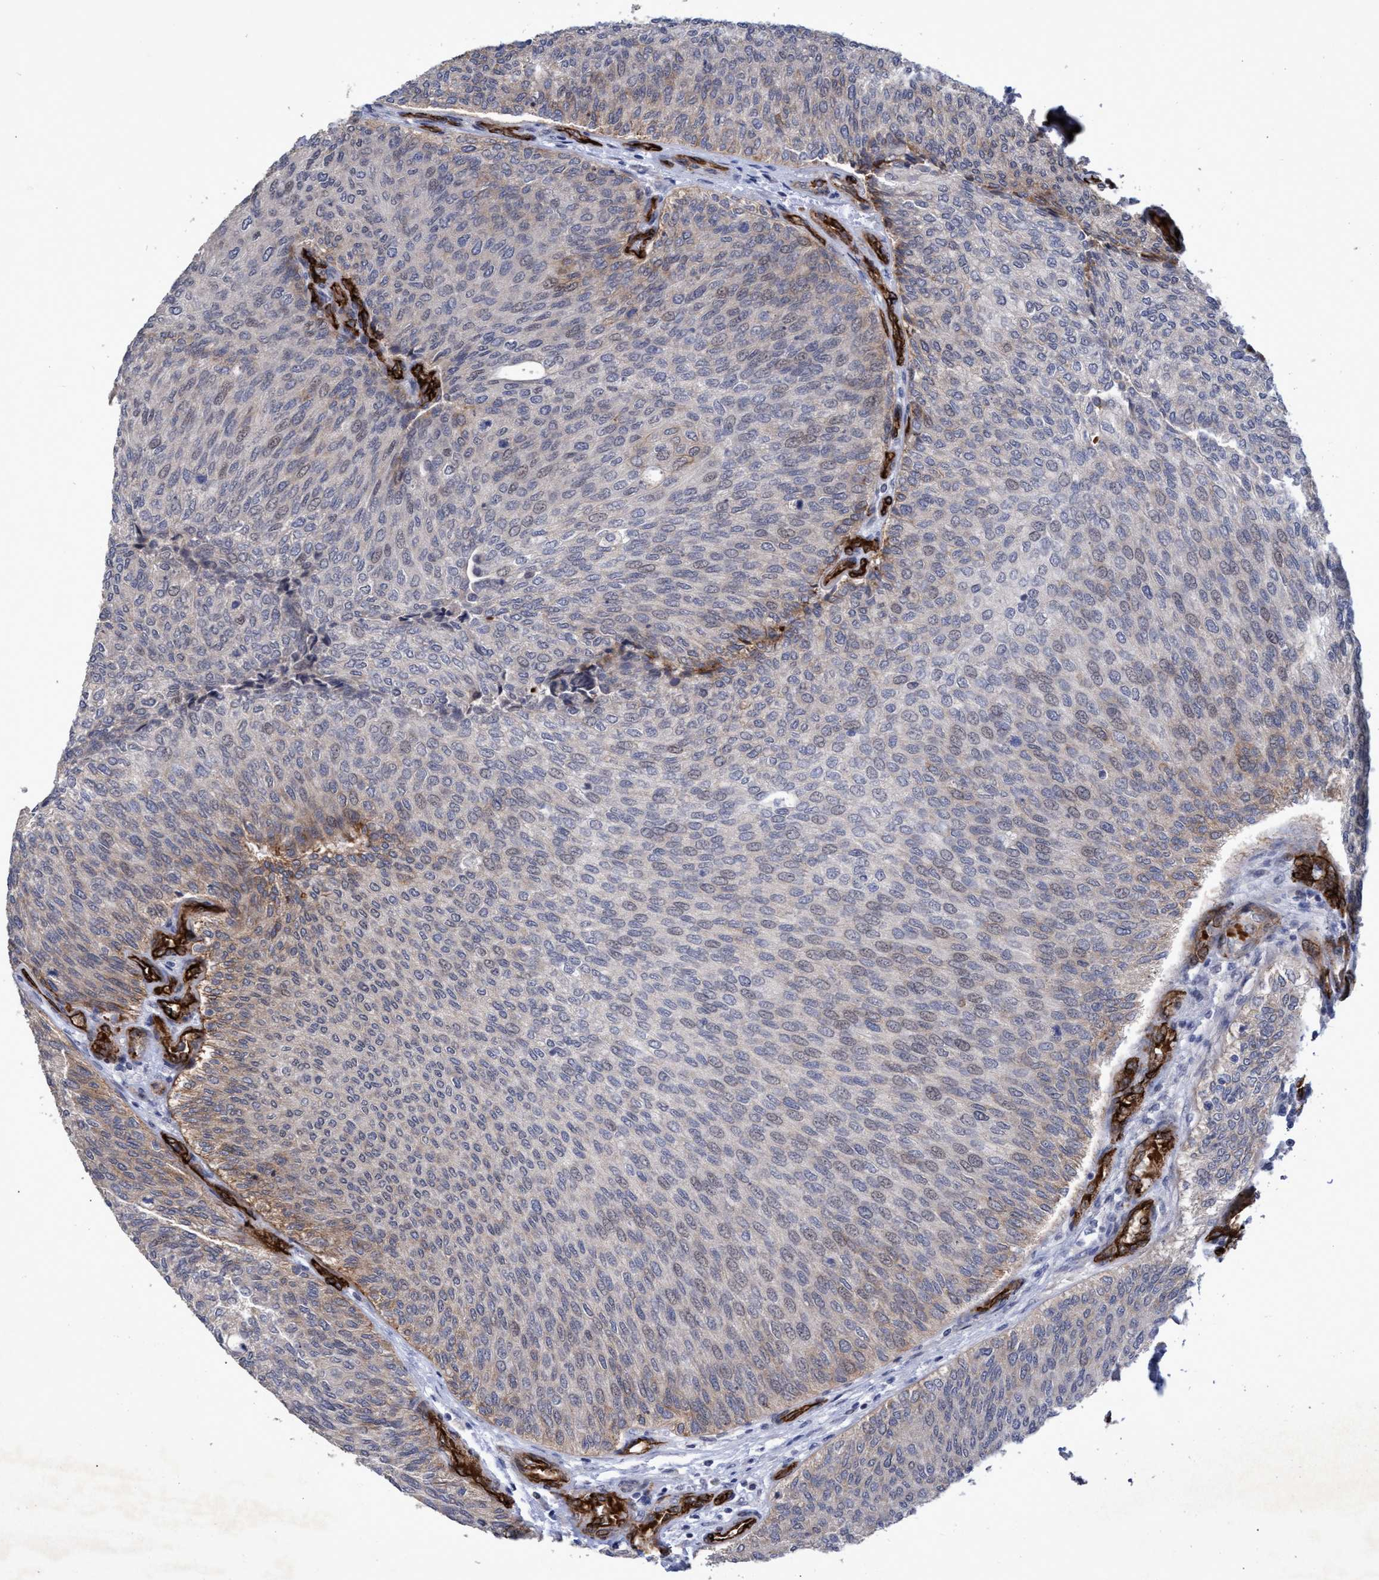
{"staining": {"intensity": "weak", "quantity": "<25%", "location": "nuclear"}, "tissue": "urothelial cancer", "cell_type": "Tumor cells", "image_type": "cancer", "snomed": [{"axis": "morphology", "description": "Urothelial carcinoma, Low grade"}, {"axis": "topography", "description": "Urinary bladder"}], "caption": "Immunohistochemical staining of human urothelial carcinoma (low-grade) exhibits no significant staining in tumor cells. (DAB immunohistochemistry (IHC), high magnification).", "gene": "ZNF750", "patient": {"sex": "female", "age": 79}}